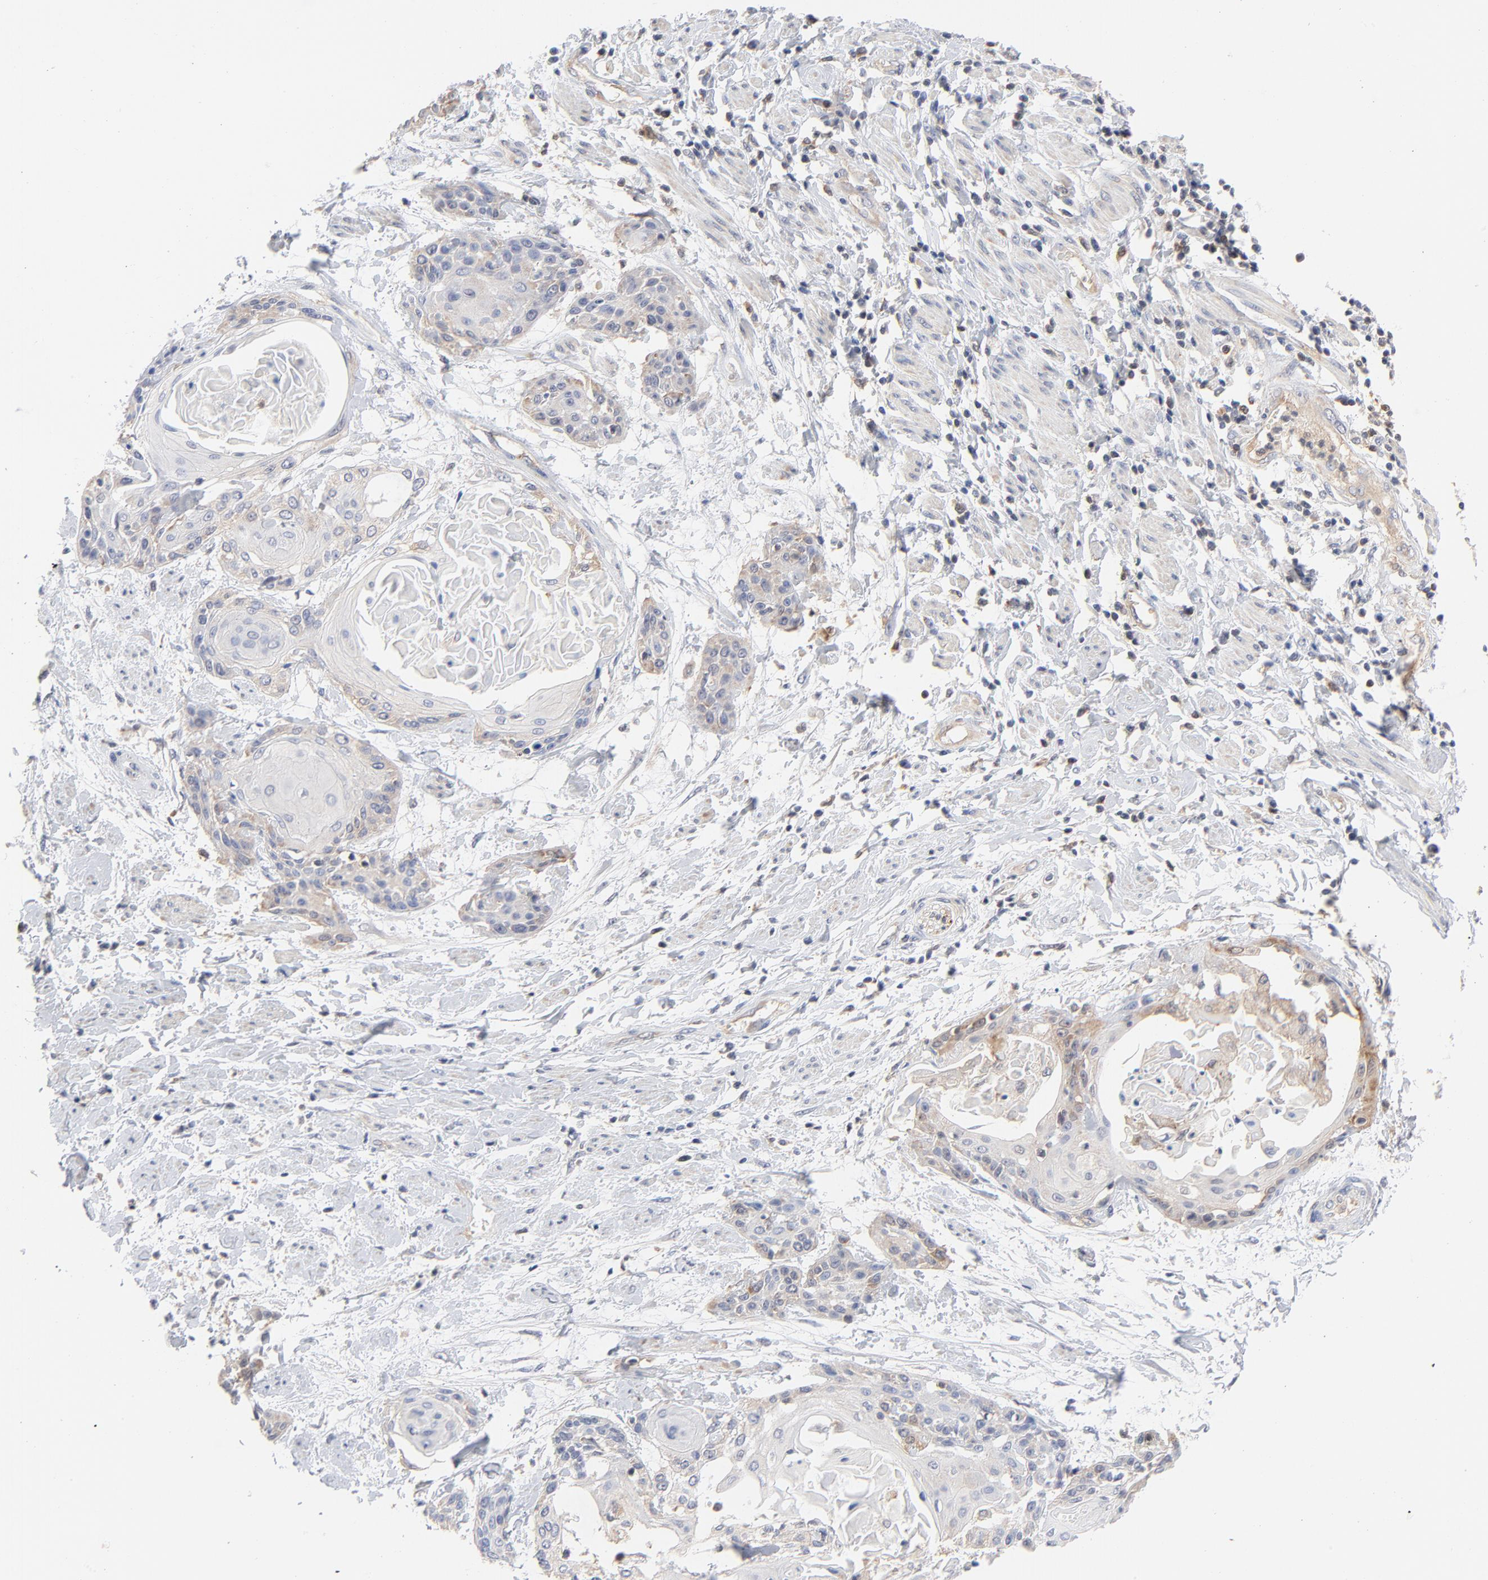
{"staining": {"intensity": "weak", "quantity": "25%-75%", "location": "cytoplasmic/membranous"}, "tissue": "cervical cancer", "cell_type": "Tumor cells", "image_type": "cancer", "snomed": [{"axis": "morphology", "description": "Squamous cell carcinoma, NOS"}, {"axis": "topography", "description": "Cervix"}], "caption": "Cervical squamous cell carcinoma stained with a protein marker shows weak staining in tumor cells.", "gene": "CAB39L", "patient": {"sex": "female", "age": 57}}